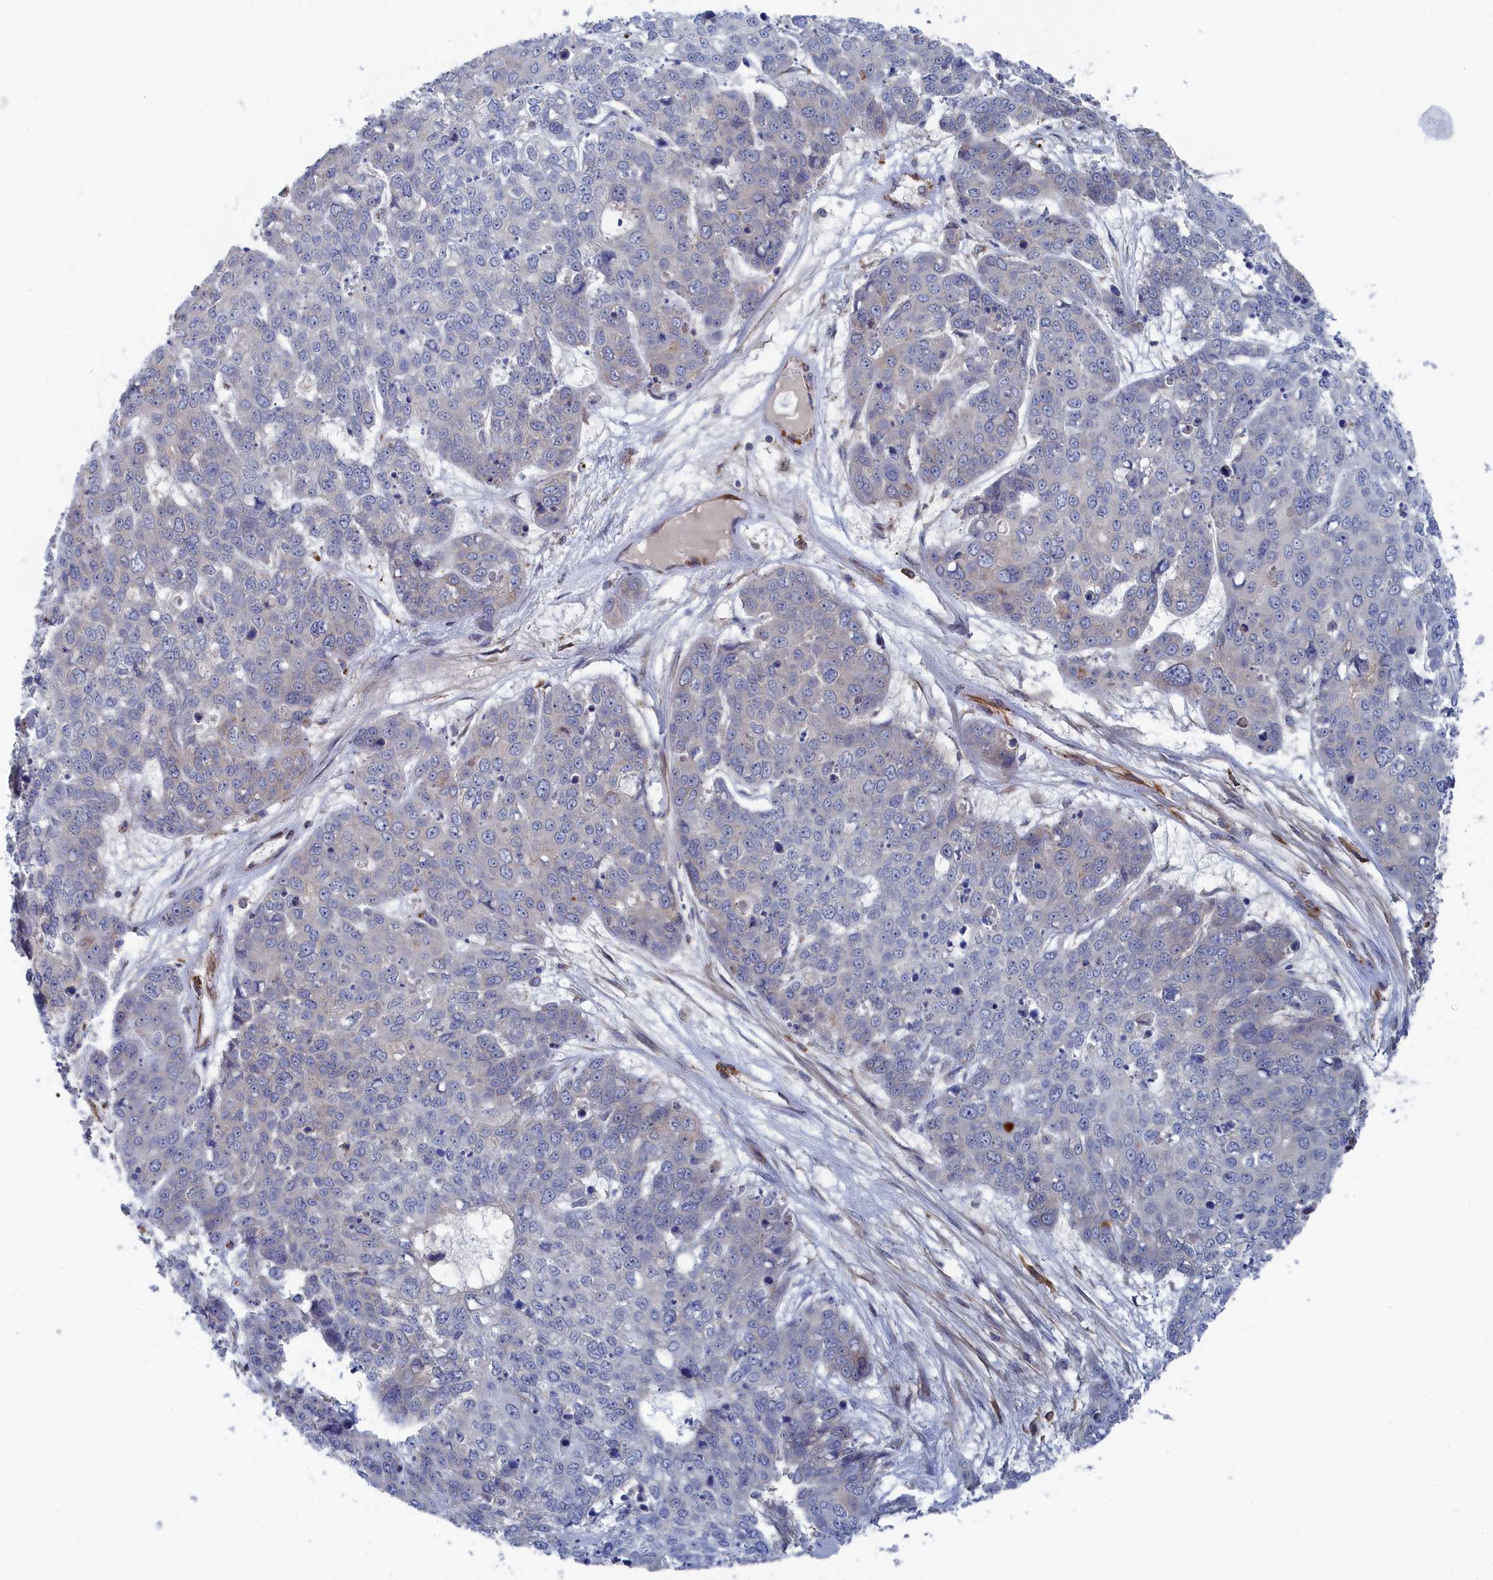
{"staining": {"intensity": "negative", "quantity": "none", "location": "none"}, "tissue": "skin cancer", "cell_type": "Tumor cells", "image_type": "cancer", "snomed": [{"axis": "morphology", "description": "Squamous cell carcinoma, NOS"}, {"axis": "topography", "description": "Skin"}], "caption": "Immunohistochemistry image of neoplastic tissue: skin cancer (squamous cell carcinoma) stained with DAB (3,3'-diaminobenzidine) reveals no significant protein positivity in tumor cells.", "gene": "FILIP1L", "patient": {"sex": "male", "age": 71}}